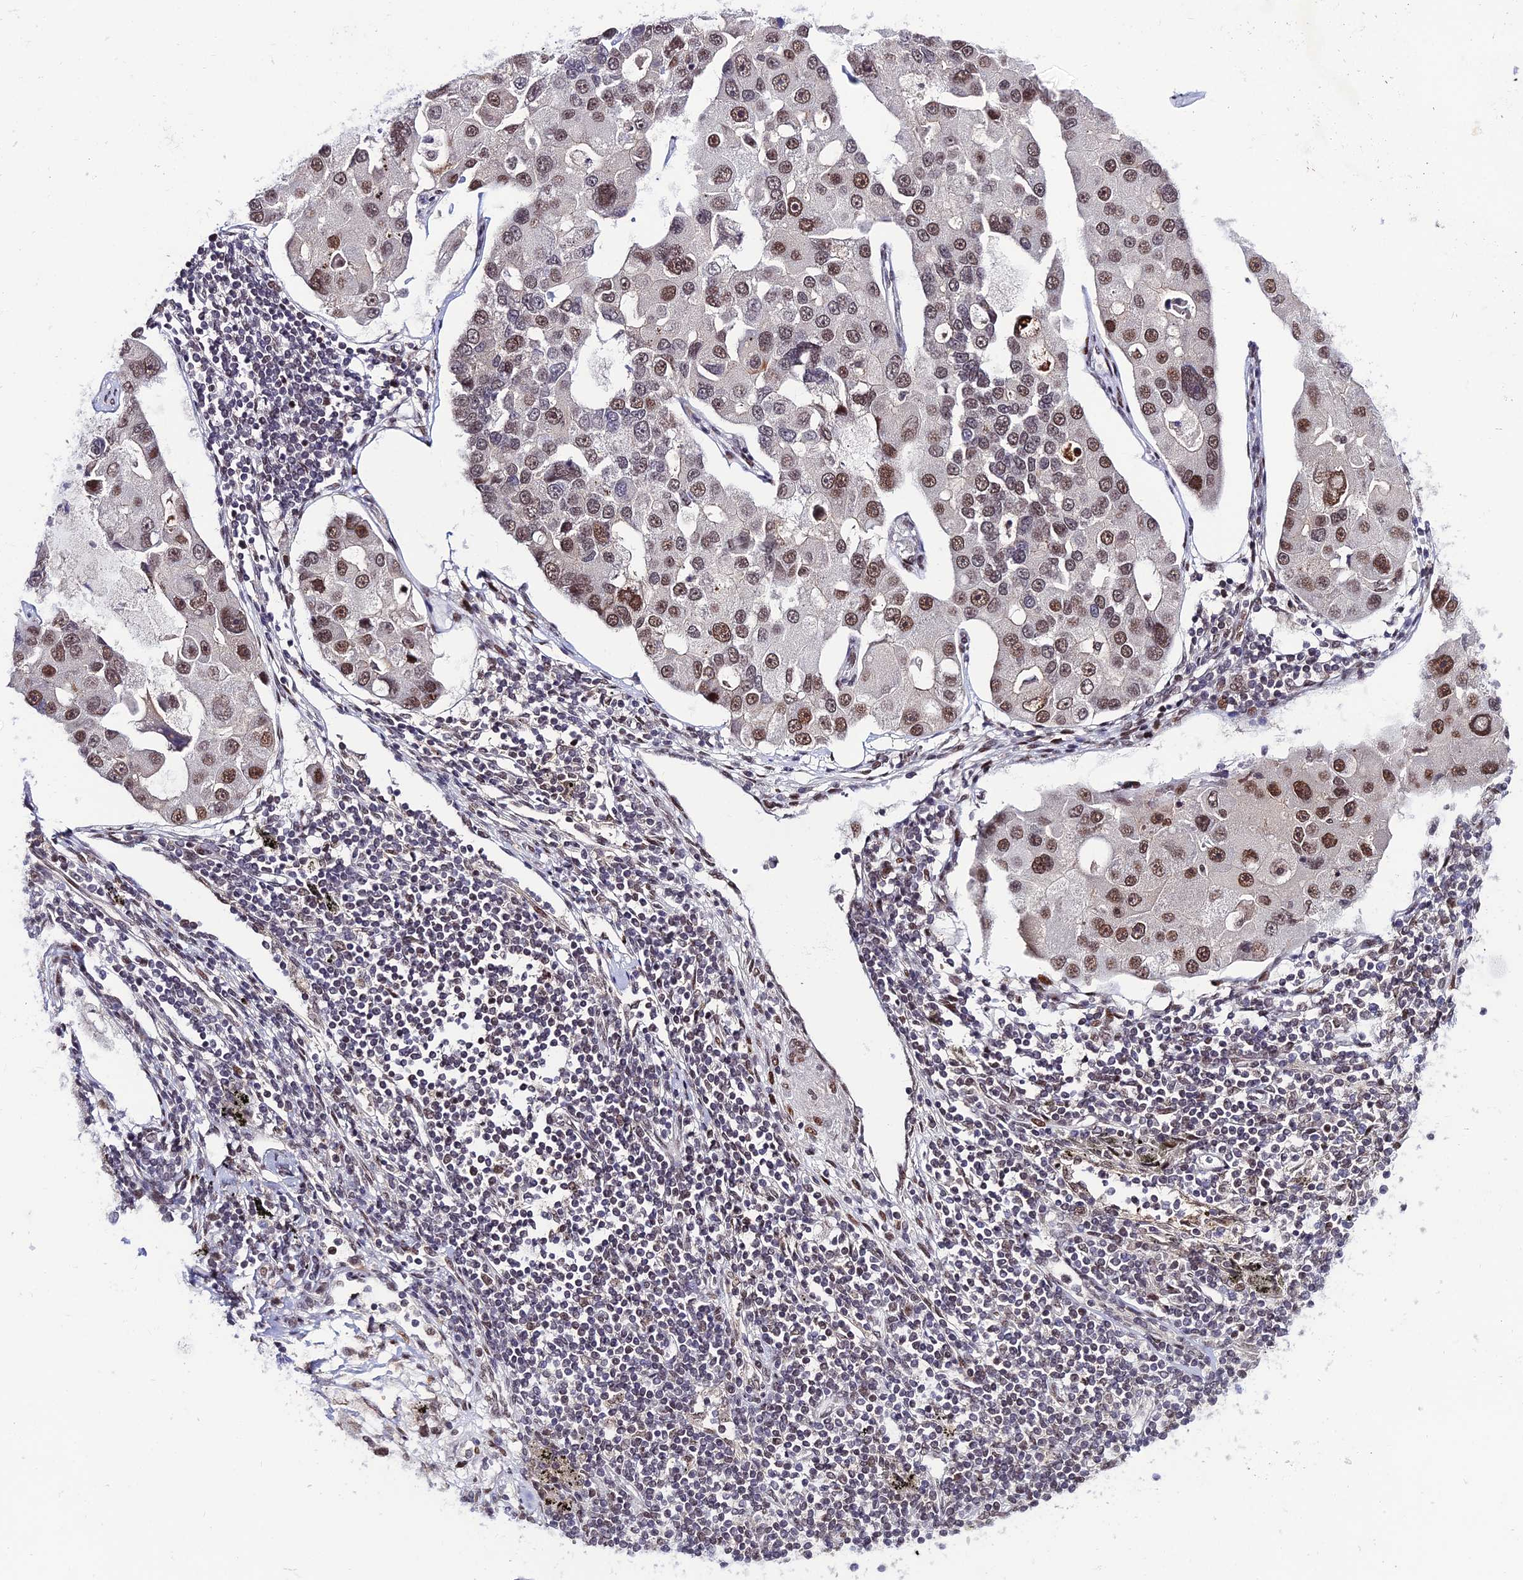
{"staining": {"intensity": "moderate", "quantity": "25%-75%", "location": "nuclear"}, "tissue": "lung cancer", "cell_type": "Tumor cells", "image_type": "cancer", "snomed": [{"axis": "morphology", "description": "Adenocarcinoma, NOS"}, {"axis": "topography", "description": "Lung"}], "caption": "This micrograph displays lung cancer (adenocarcinoma) stained with immunohistochemistry to label a protein in brown. The nuclear of tumor cells show moderate positivity for the protein. Nuclei are counter-stained blue.", "gene": "SYT15", "patient": {"sex": "female", "age": 54}}